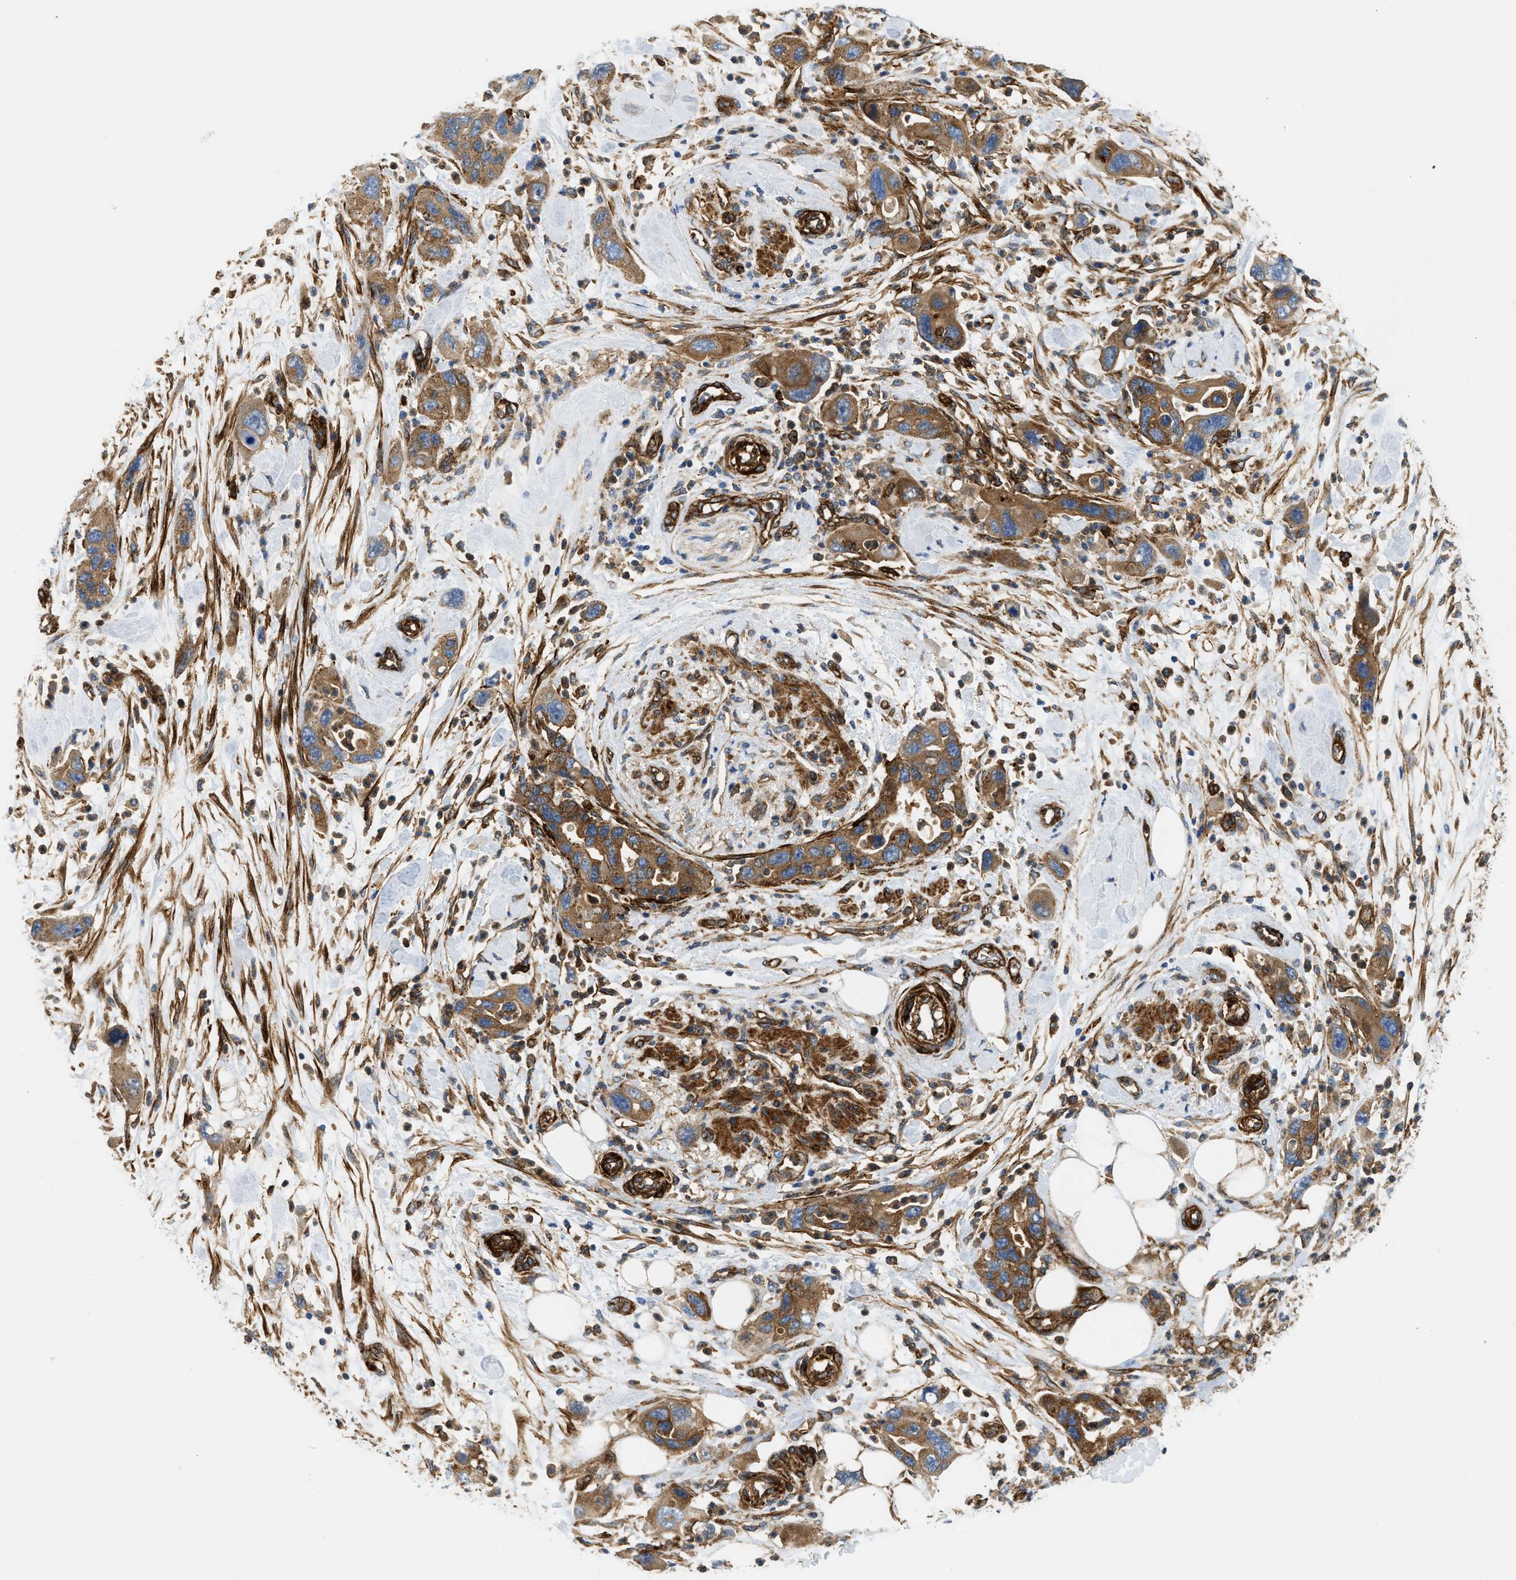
{"staining": {"intensity": "moderate", "quantity": ">75%", "location": "cytoplasmic/membranous"}, "tissue": "pancreatic cancer", "cell_type": "Tumor cells", "image_type": "cancer", "snomed": [{"axis": "morphology", "description": "Normal tissue, NOS"}, {"axis": "morphology", "description": "Adenocarcinoma, NOS"}, {"axis": "topography", "description": "Pancreas"}], "caption": "Pancreatic cancer (adenocarcinoma) tissue reveals moderate cytoplasmic/membranous staining in about >75% of tumor cells, visualized by immunohistochemistry. The staining is performed using DAB brown chromogen to label protein expression. The nuclei are counter-stained blue using hematoxylin.", "gene": "HIP1", "patient": {"sex": "female", "age": 71}}